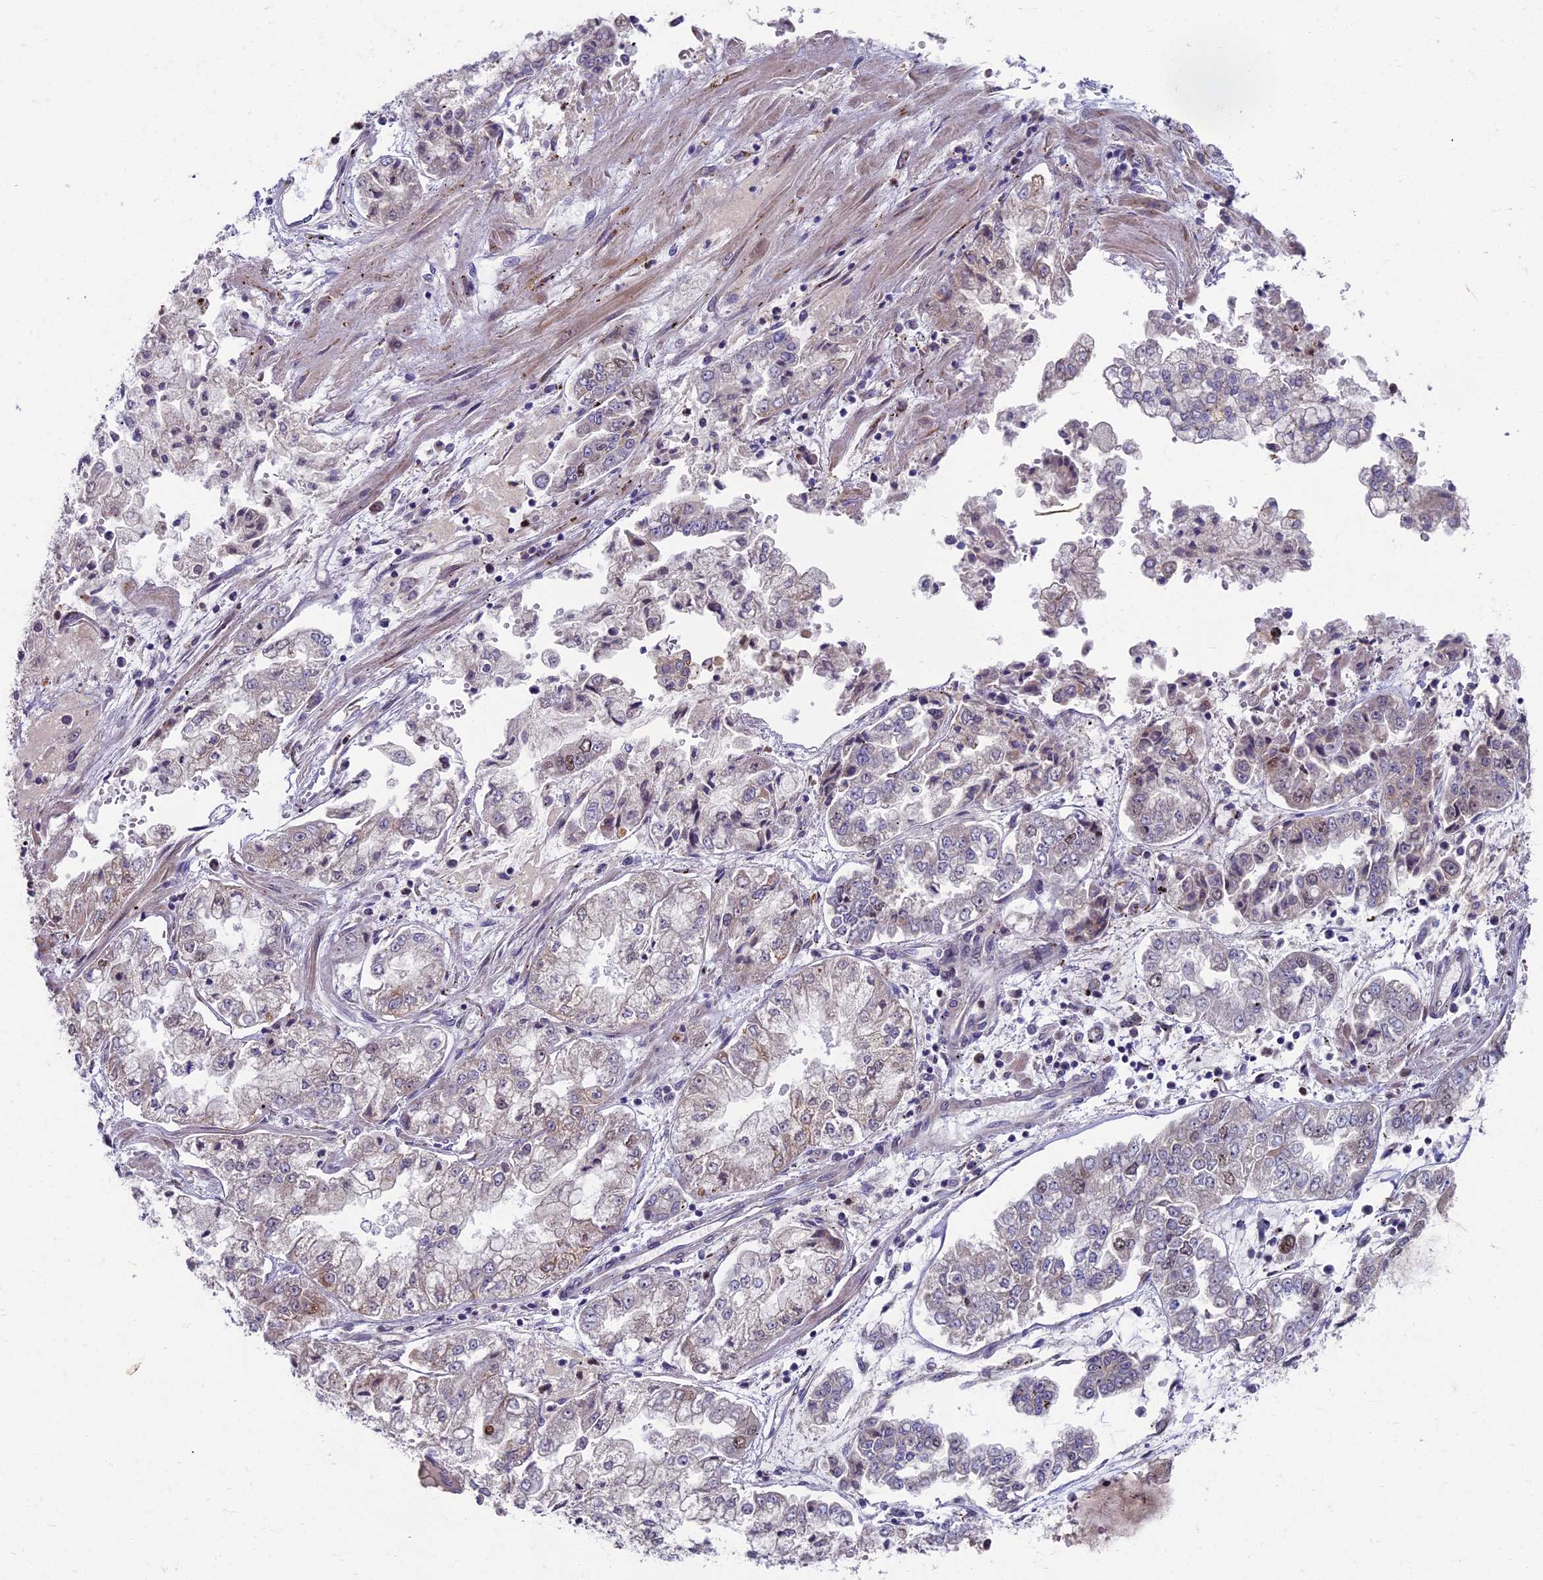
{"staining": {"intensity": "weak", "quantity": "<25%", "location": "nuclear"}, "tissue": "stomach cancer", "cell_type": "Tumor cells", "image_type": "cancer", "snomed": [{"axis": "morphology", "description": "Adenocarcinoma, NOS"}, {"axis": "topography", "description": "Stomach"}], "caption": "The immunohistochemistry (IHC) photomicrograph has no significant expression in tumor cells of stomach adenocarcinoma tissue.", "gene": "LIG1", "patient": {"sex": "male", "age": 76}}